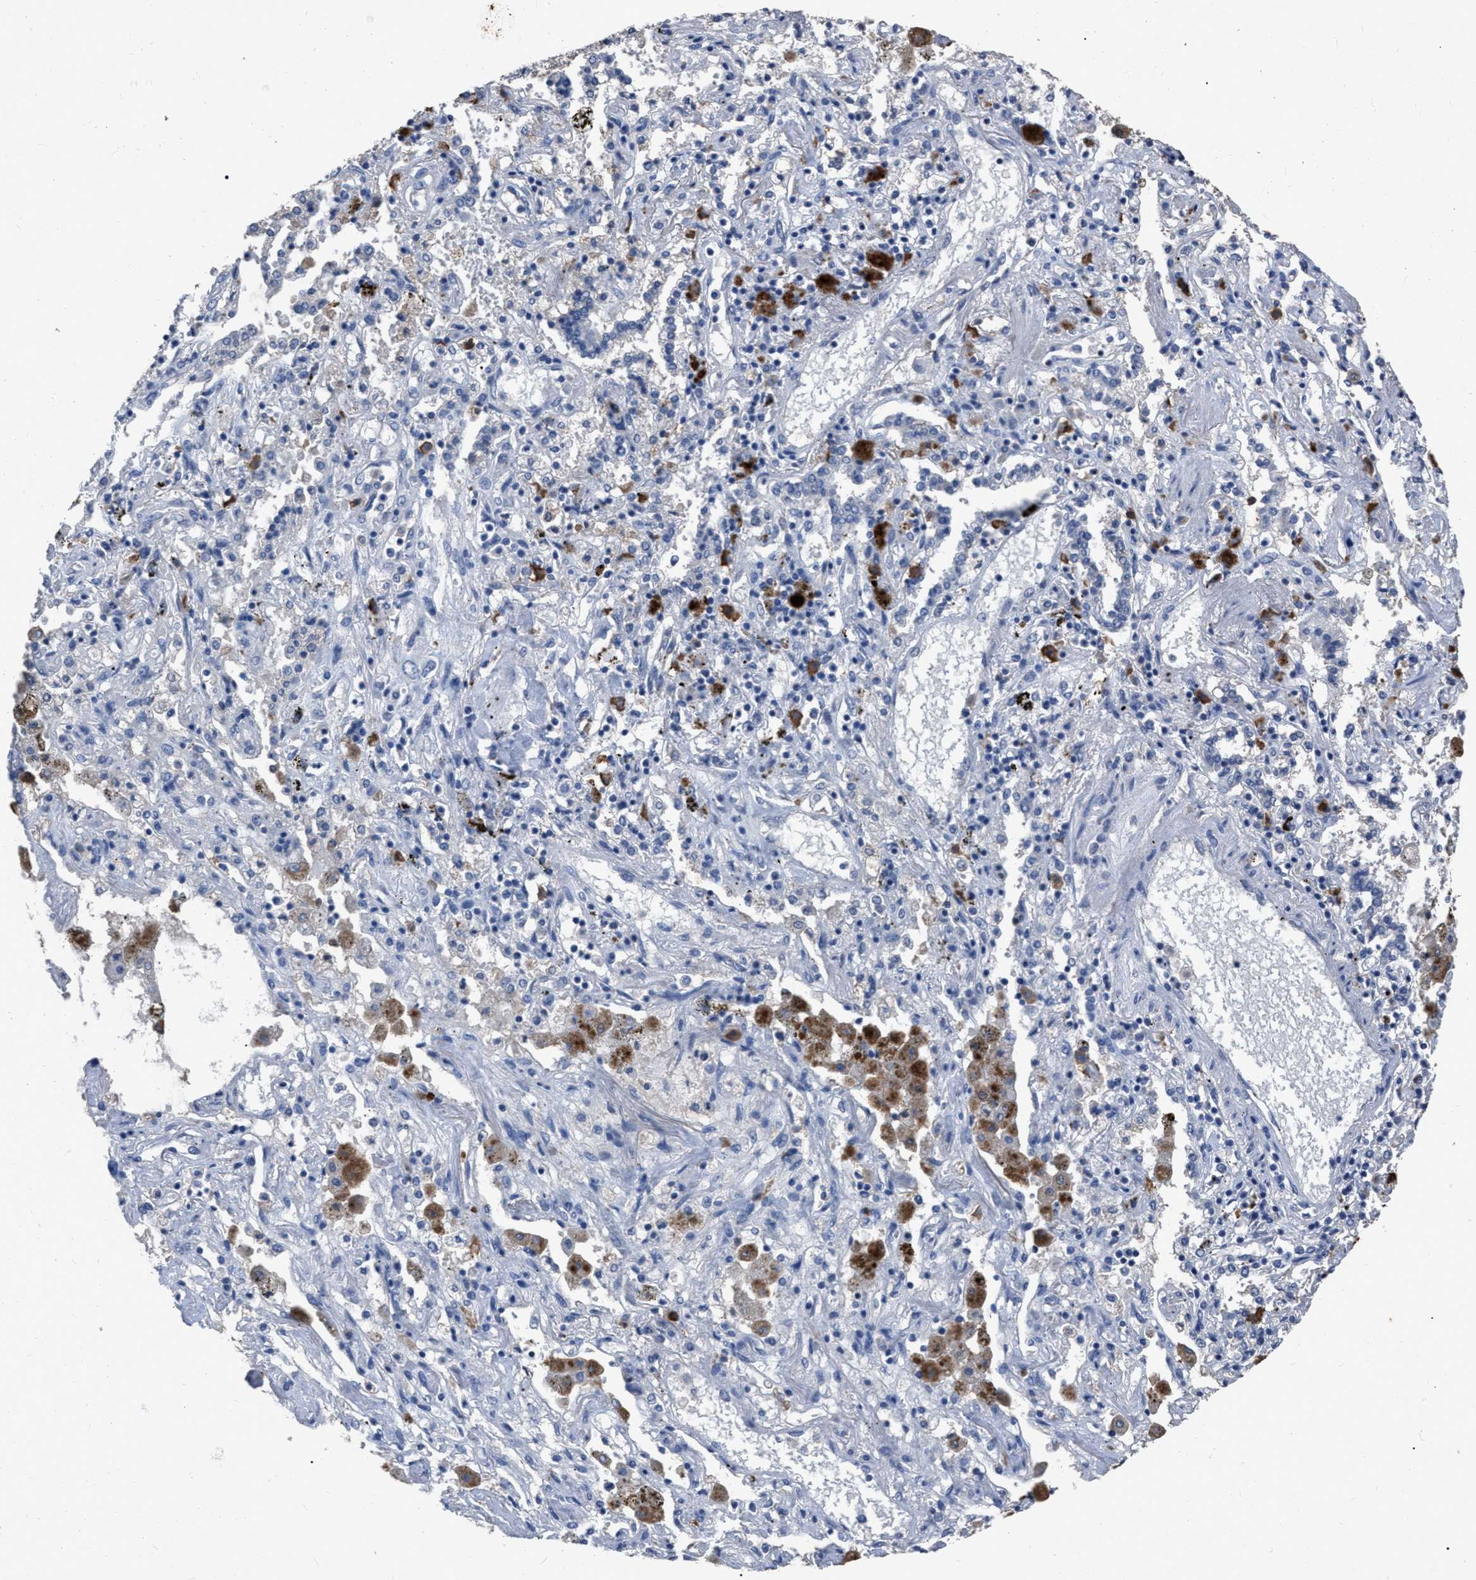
{"staining": {"intensity": "negative", "quantity": "none", "location": "none"}, "tissue": "lung cancer", "cell_type": "Tumor cells", "image_type": "cancer", "snomed": [{"axis": "morphology", "description": "Squamous cell carcinoma, NOS"}, {"axis": "topography", "description": "Lung"}], "caption": "This is an IHC micrograph of human lung cancer. There is no staining in tumor cells.", "gene": "HABP2", "patient": {"sex": "female", "age": 47}}